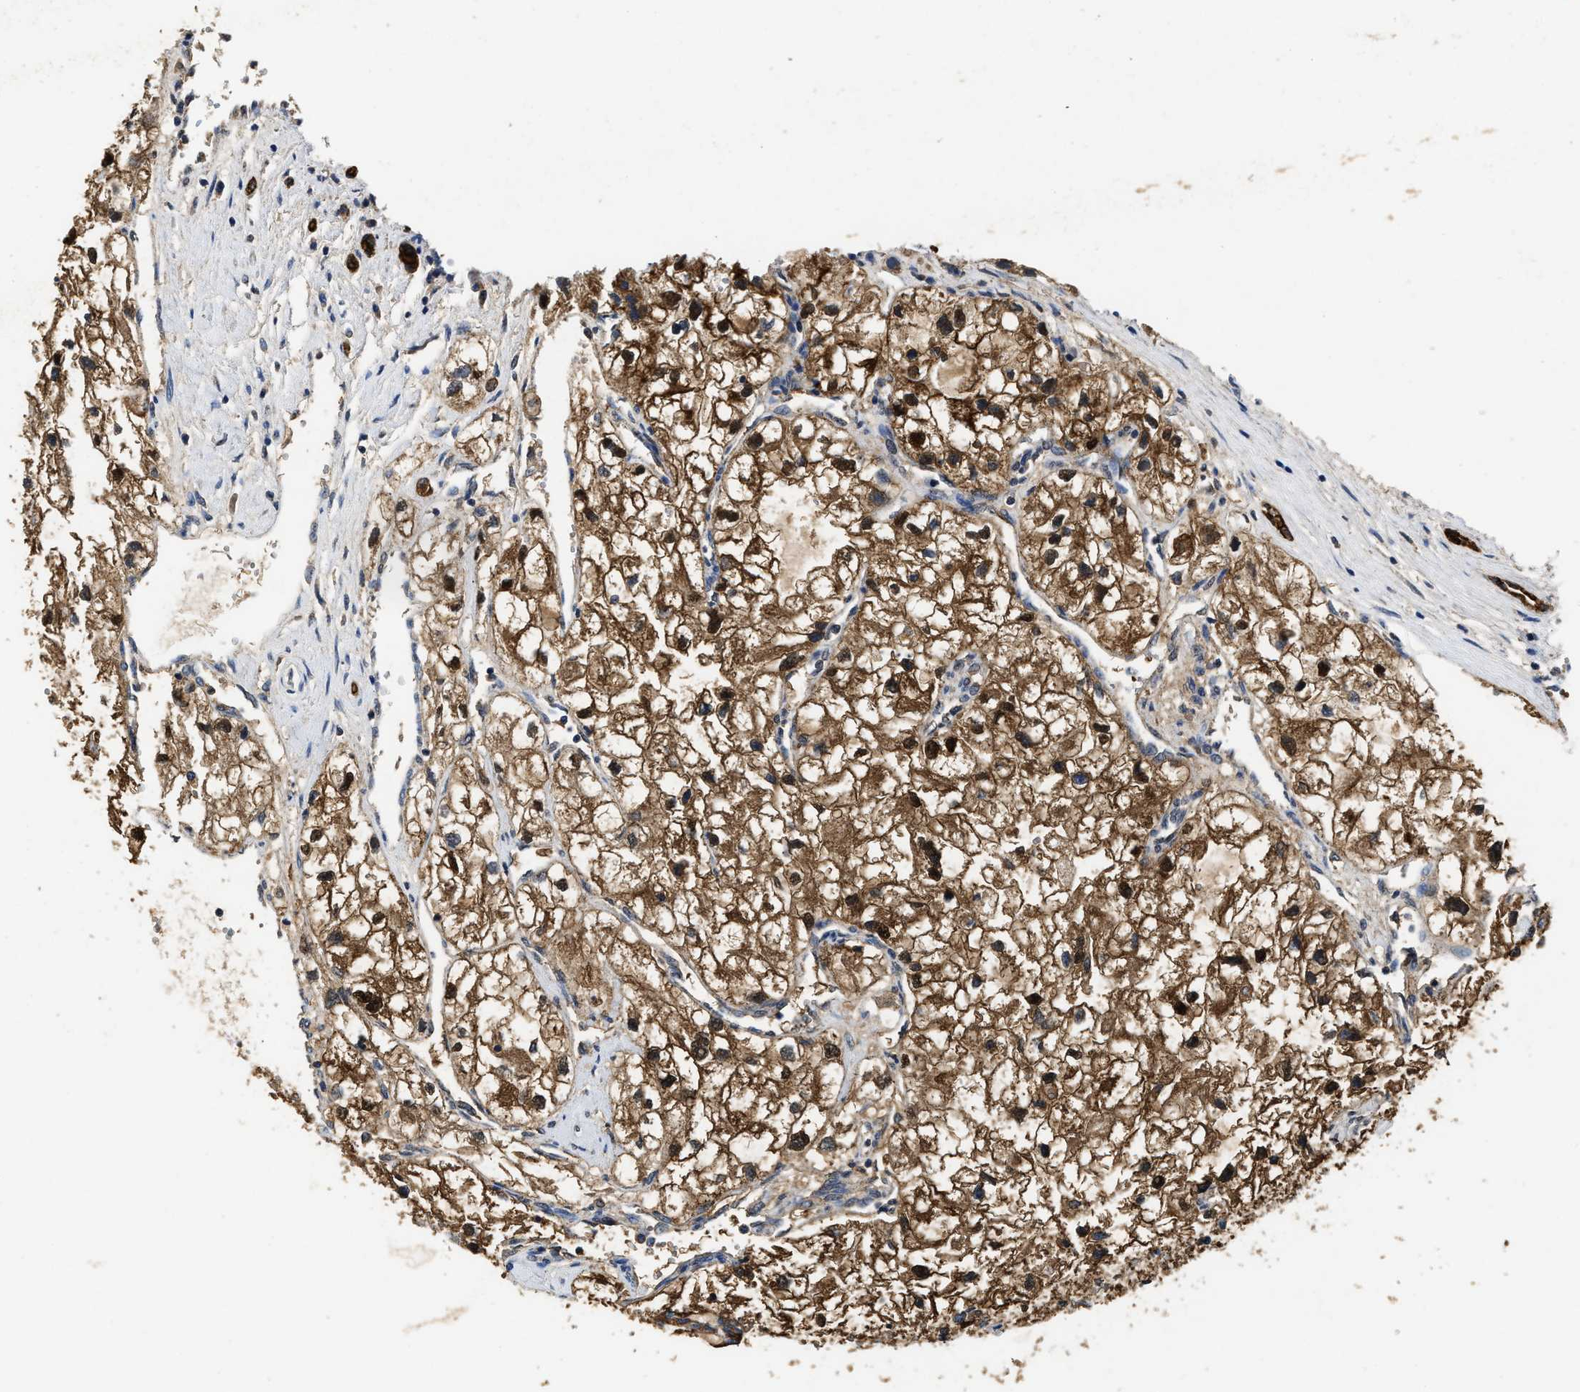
{"staining": {"intensity": "moderate", "quantity": ">75%", "location": "cytoplasmic/membranous"}, "tissue": "renal cancer", "cell_type": "Tumor cells", "image_type": "cancer", "snomed": [{"axis": "morphology", "description": "Adenocarcinoma, NOS"}, {"axis": "topography", "description": "Kidney"}], "caption": "A brown stain labels moderate cytoplasmic/membranous positivity of a protein in human renal cancer tumor cells. Using DAB (brown) and hematoxylin (blue) stains, captured at high magnification using brightfield microscopy.", "gene": "CTNNA1", "patient": {"sex": "female", "age": 70}}